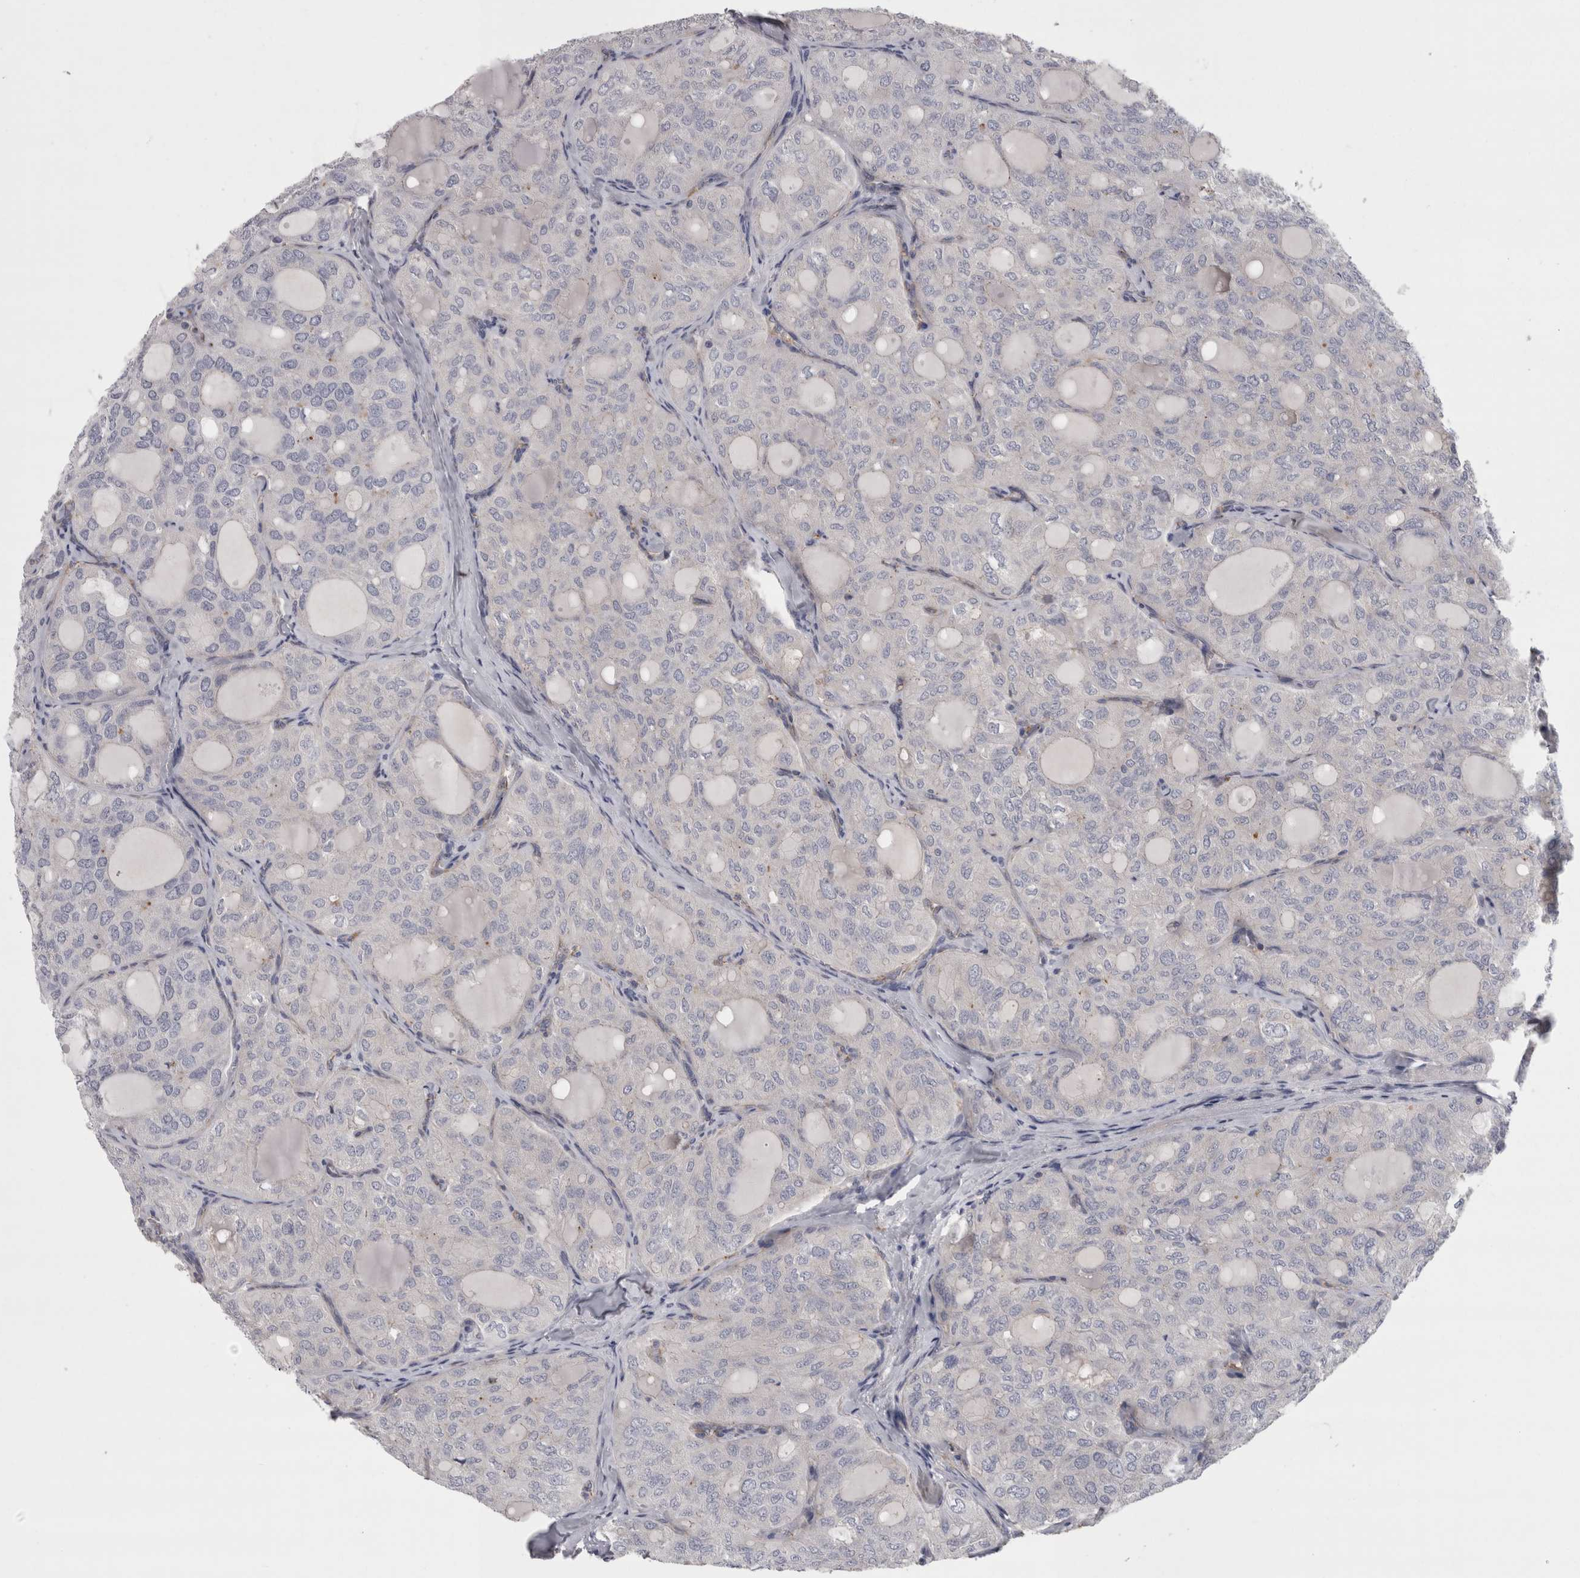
{"staining": {"intensity": "negative", "quantity": "none", "location": "none"}, "tissue": "thyroid cancer", "cell_type": "Tumor cells", "image_type": "cancer", "snomed": [{"axis": "morphology", "description": "Follicular adenoma carcinoma, NOS"}, {"axis": "topography", "description": "Thyroid gland"}], "caption": "Thyroid cancer (follicular adenoma carcinoma) was stained to show a protein in brown. There is no significant expression in tumor cells.", "gene": "LYZL6", "patient": {"sex": "male", "age": 75}}